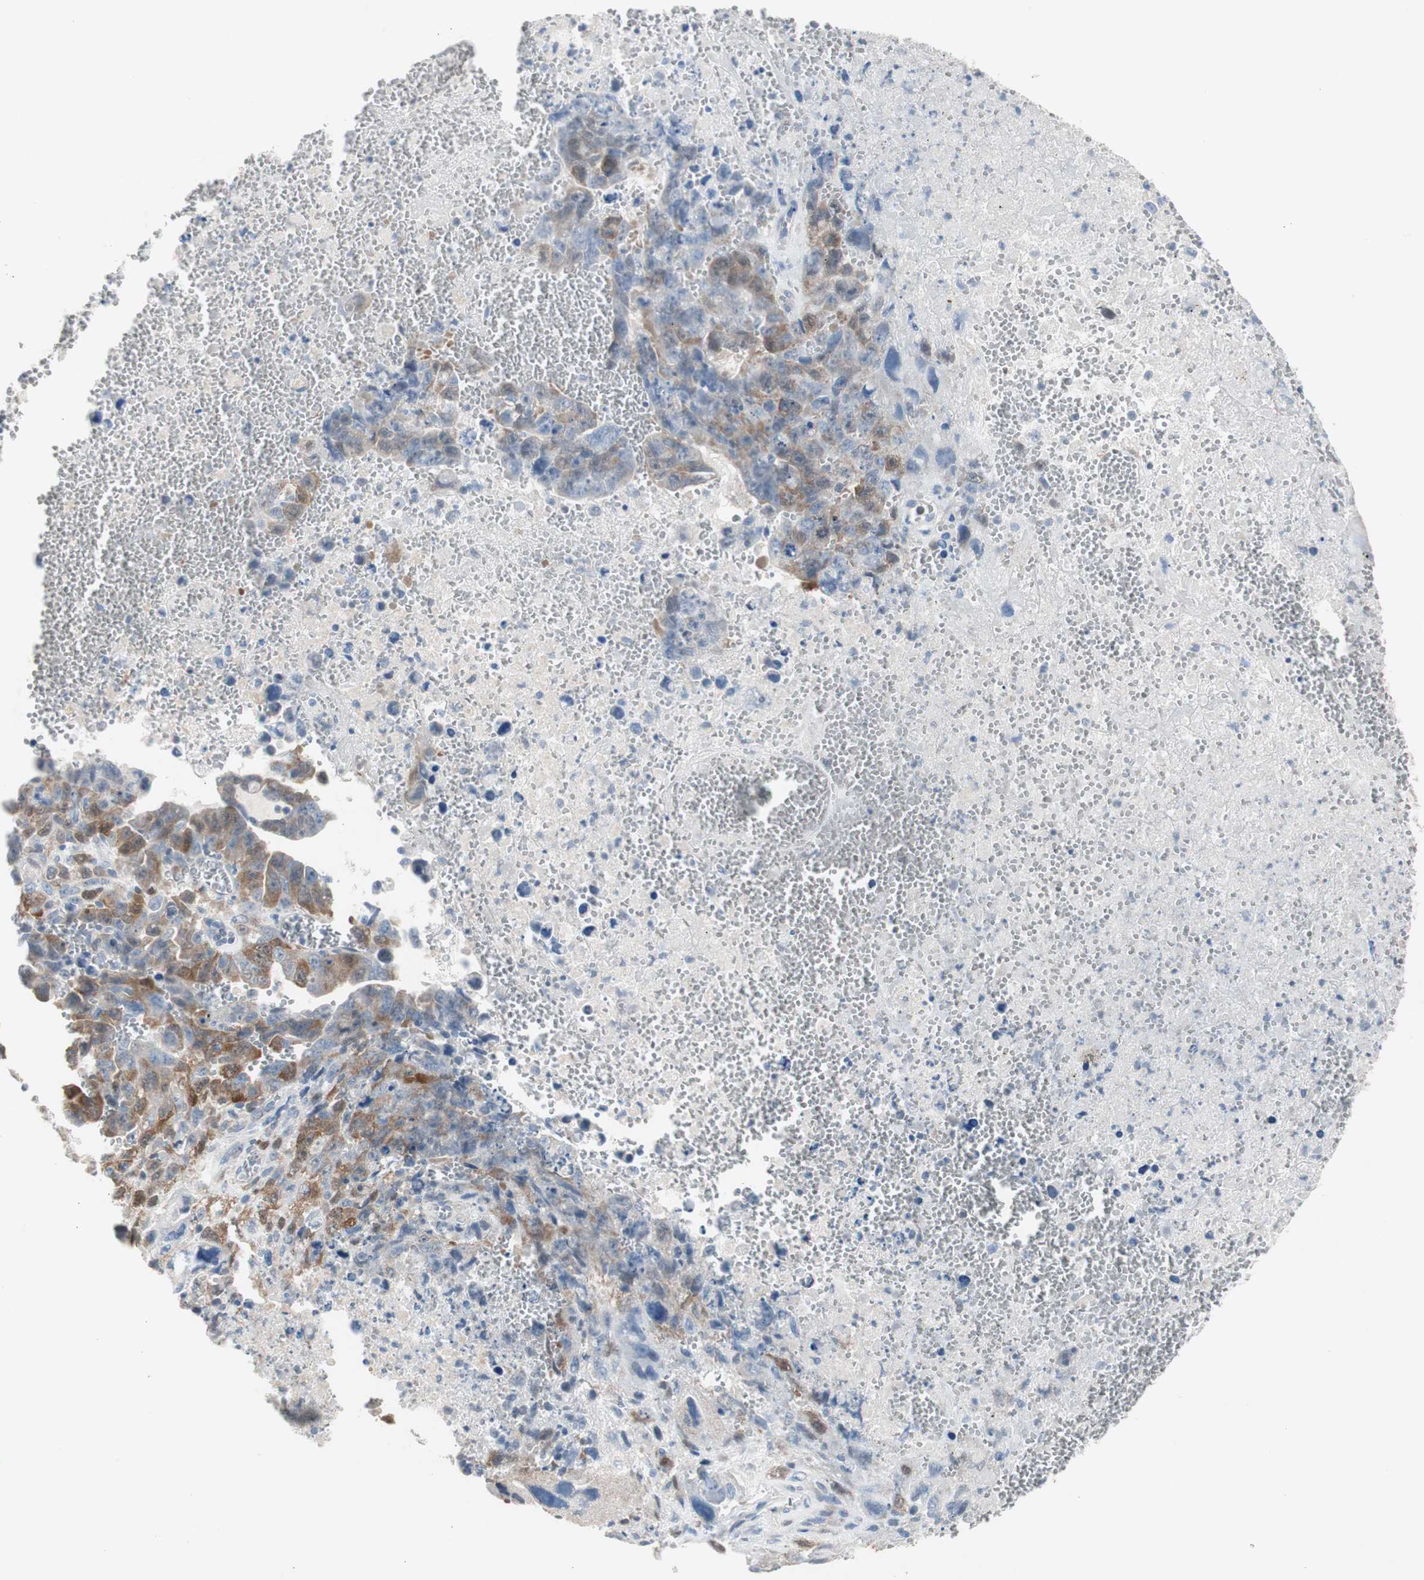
{"staining": {"intensity": "moderate", "quantity": "25%-75%", "location": "cytoplasmic/membranous"}, "tissue": "testis cancer", "cell_type": "Tumor cells", "image_type": "cancer", "snomed": [{"axis": "morphology", "description": "Carcinoma, Embryonal, NOS"}, {"axis": "topography", "description": "Testis"}], "caption": "Testis embryonal carcinoma stained for a protein (brown) reveals moderate cytoplasmic/membranous positive expression in about 25%-75% of tumor cells.", "gene": "TK1", "patient": {"sex": "male", "age": 28}}